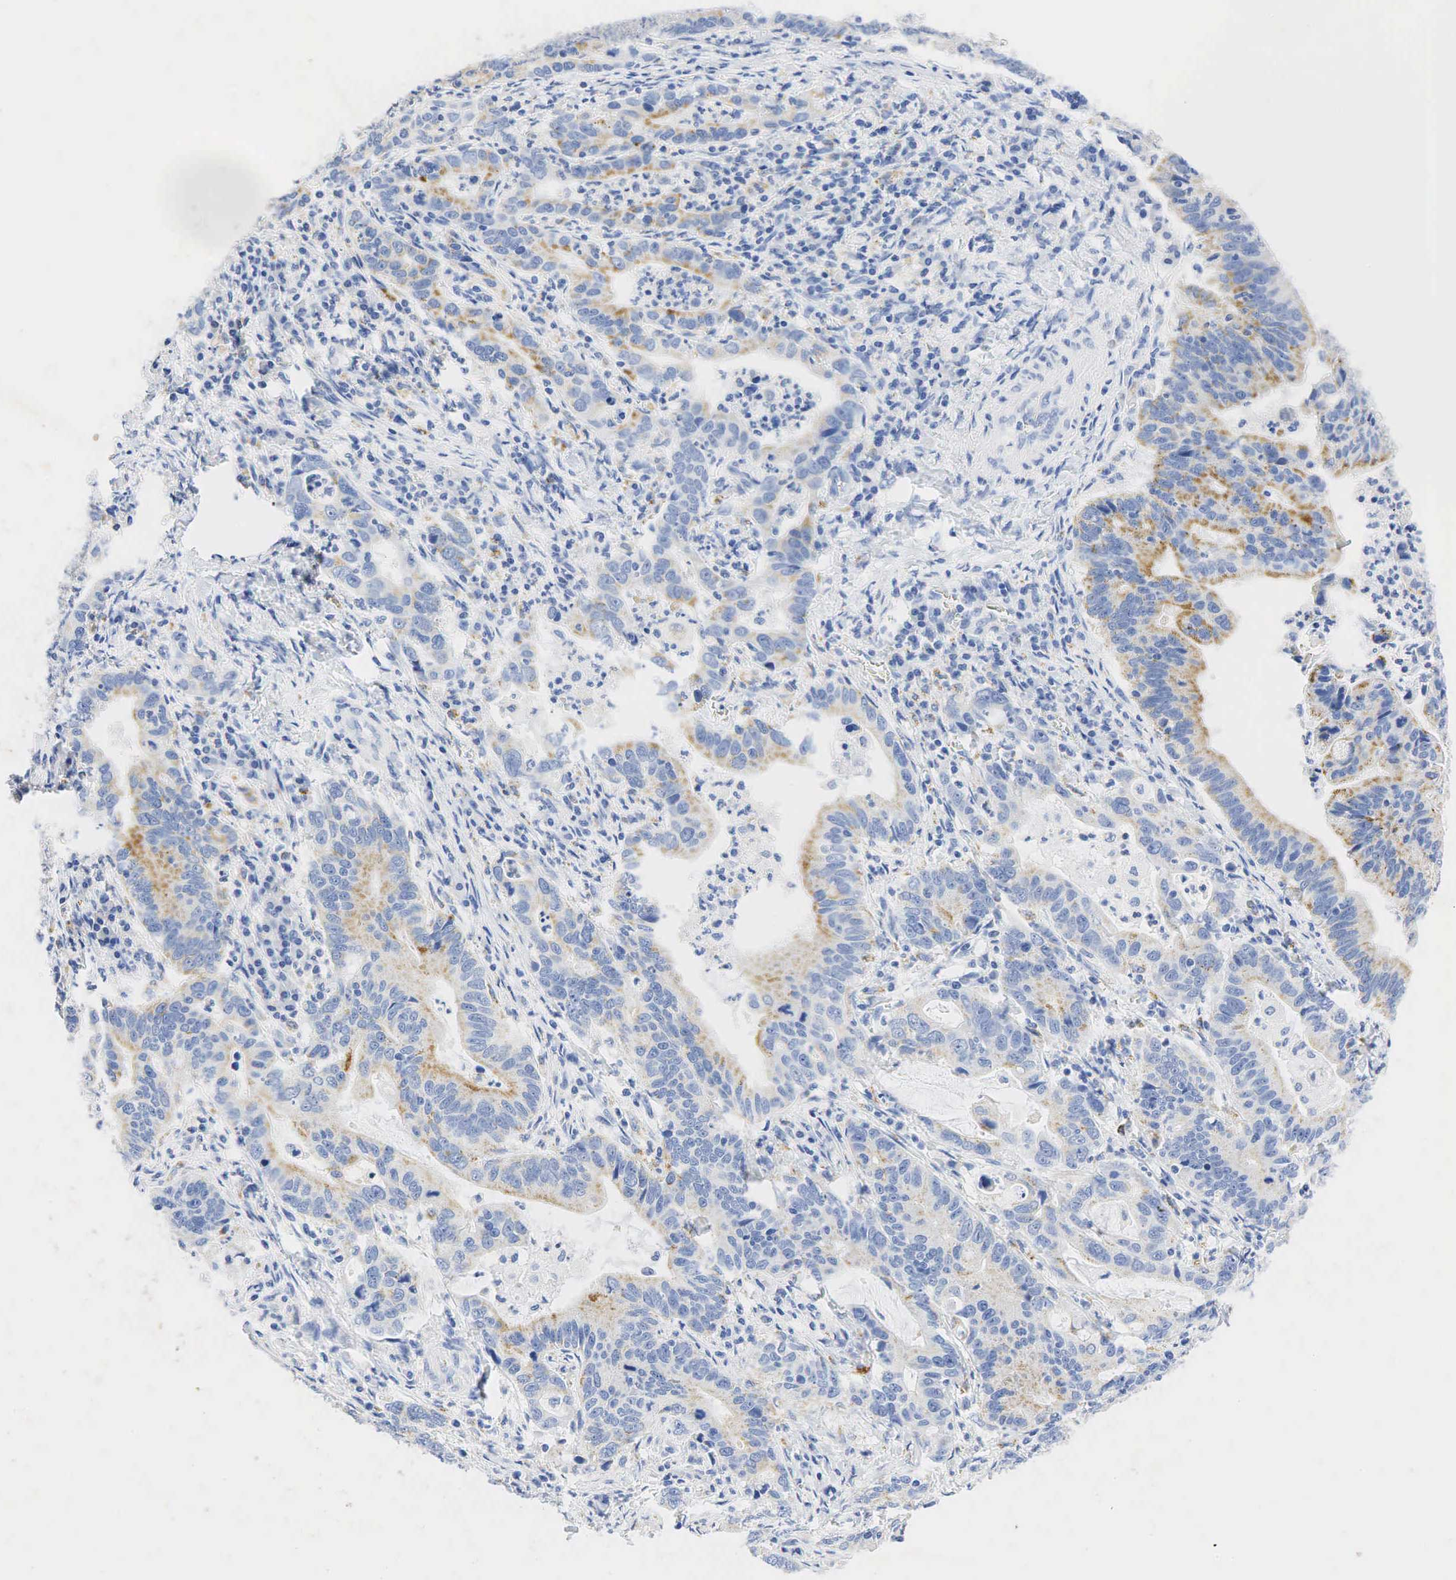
{"staining": {"intensity": "weak", "quantity": "25%-75%", "location": "cytoplasmic/membranous"}, "tissue": "stomach cancer", "cell_type": "Tumor cells", "image_type": "cancer", "snomed": [{"axis": "morphology", "description": "Adenocarcinoma, NOS"}, {"axis": "topography", "description": "Stomach, upper"}], "caption": "DAB immunohistochemical staining of stomach cancer displays weak cytoplasmic/membranous protein expression in approximately 25%-75% of tumor cells.", "gene": "SYP", "patient": {"sex": "male", "age": 63}}